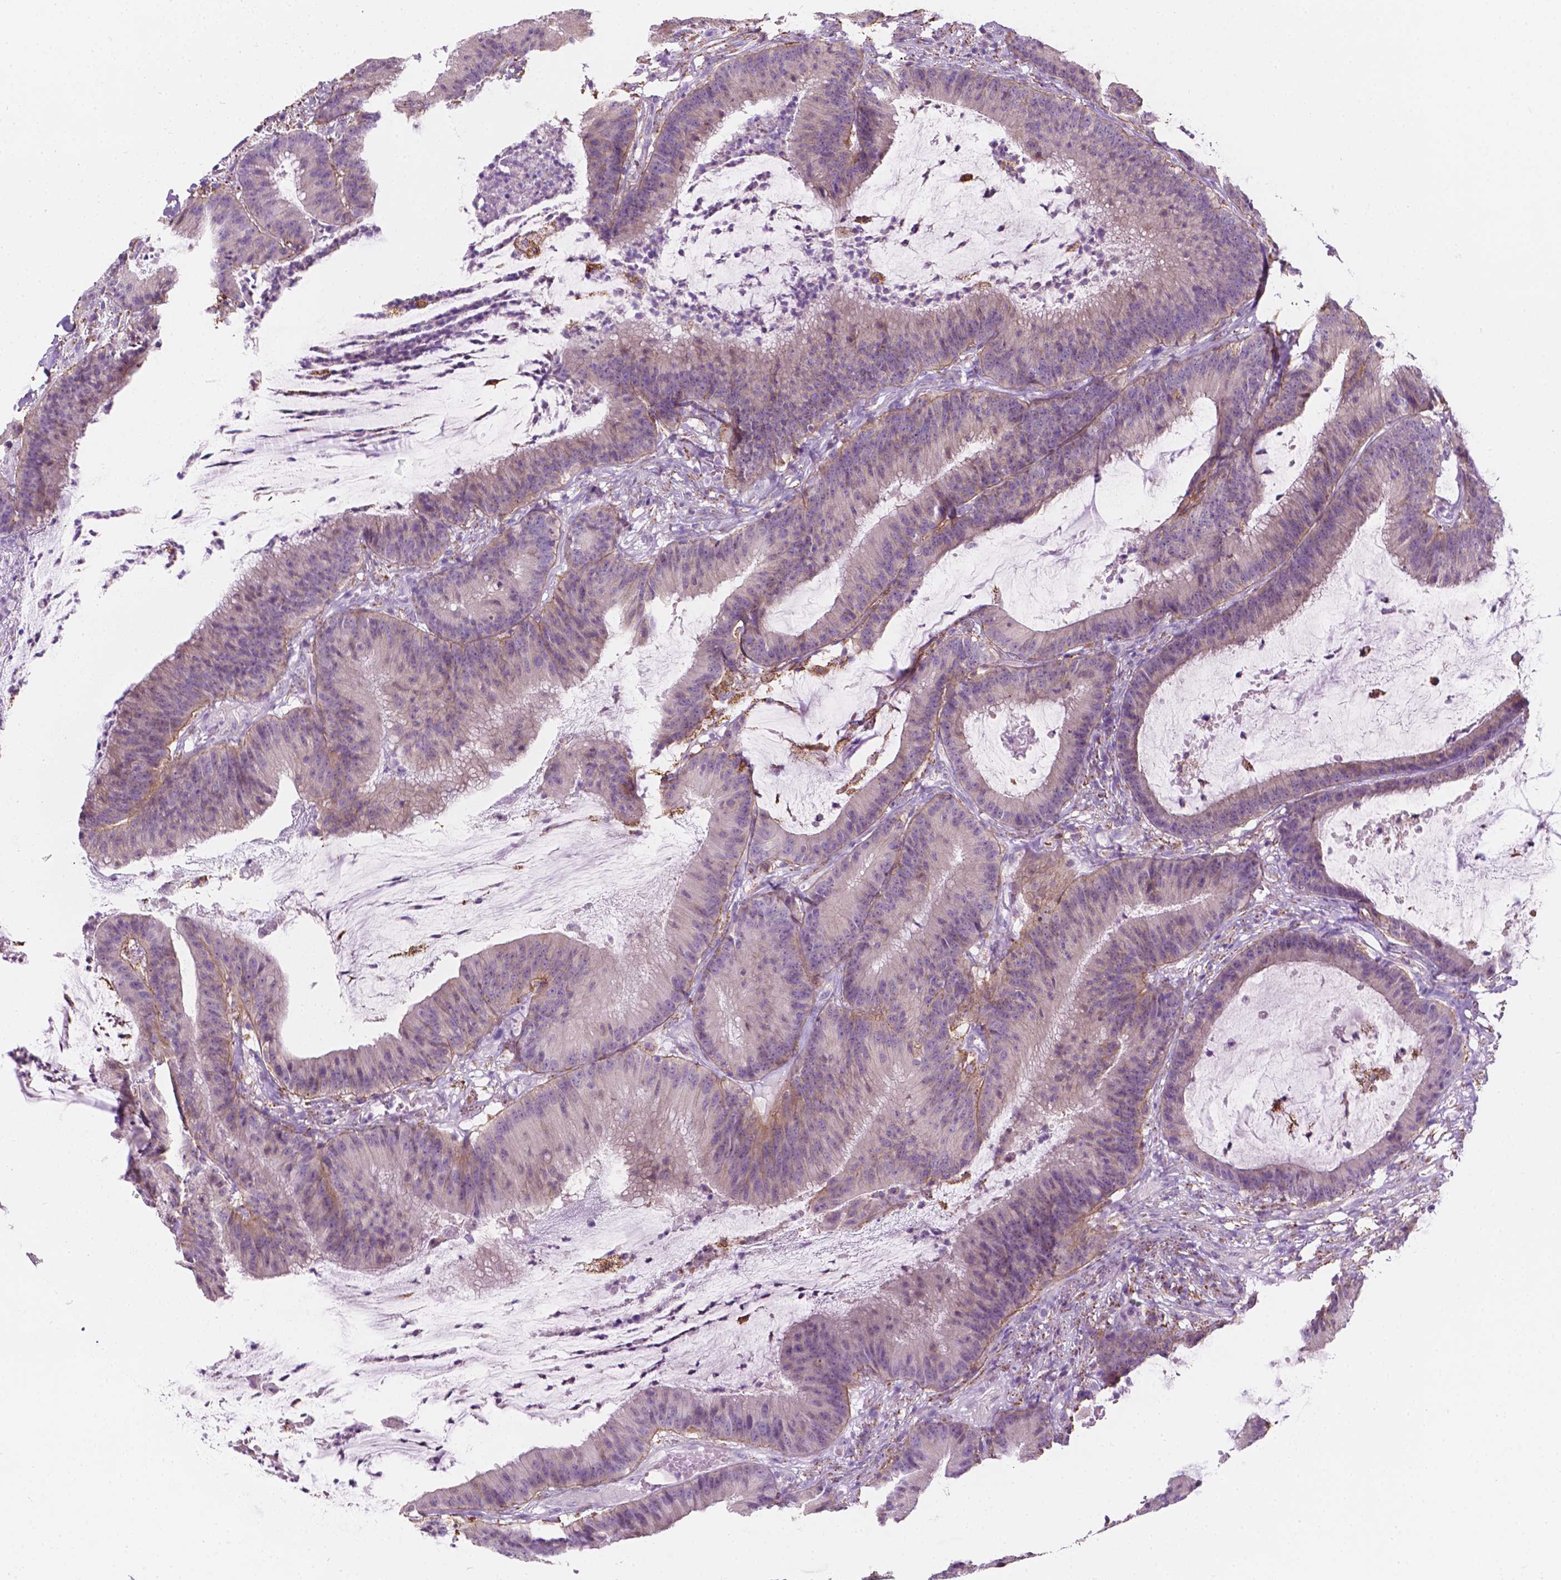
{"staining": {"intensity": "negative", "quantity": "none", "location": "none"}, "tissue": "colorectal cancer", "cell_type": "Tumor cells", "image_type": "cancer", "snomed": [{"axis": "morphology", "description": "Adenocarcinoma, NOS"}, {"axis": "topography", "description": "Colon"}], "caption": "Tumor cells are negative for brown protein staining in adenocarcinoma (colorectal).", "gene": "NOS1AP", "patient": {"sex": "female", "age": 78}}